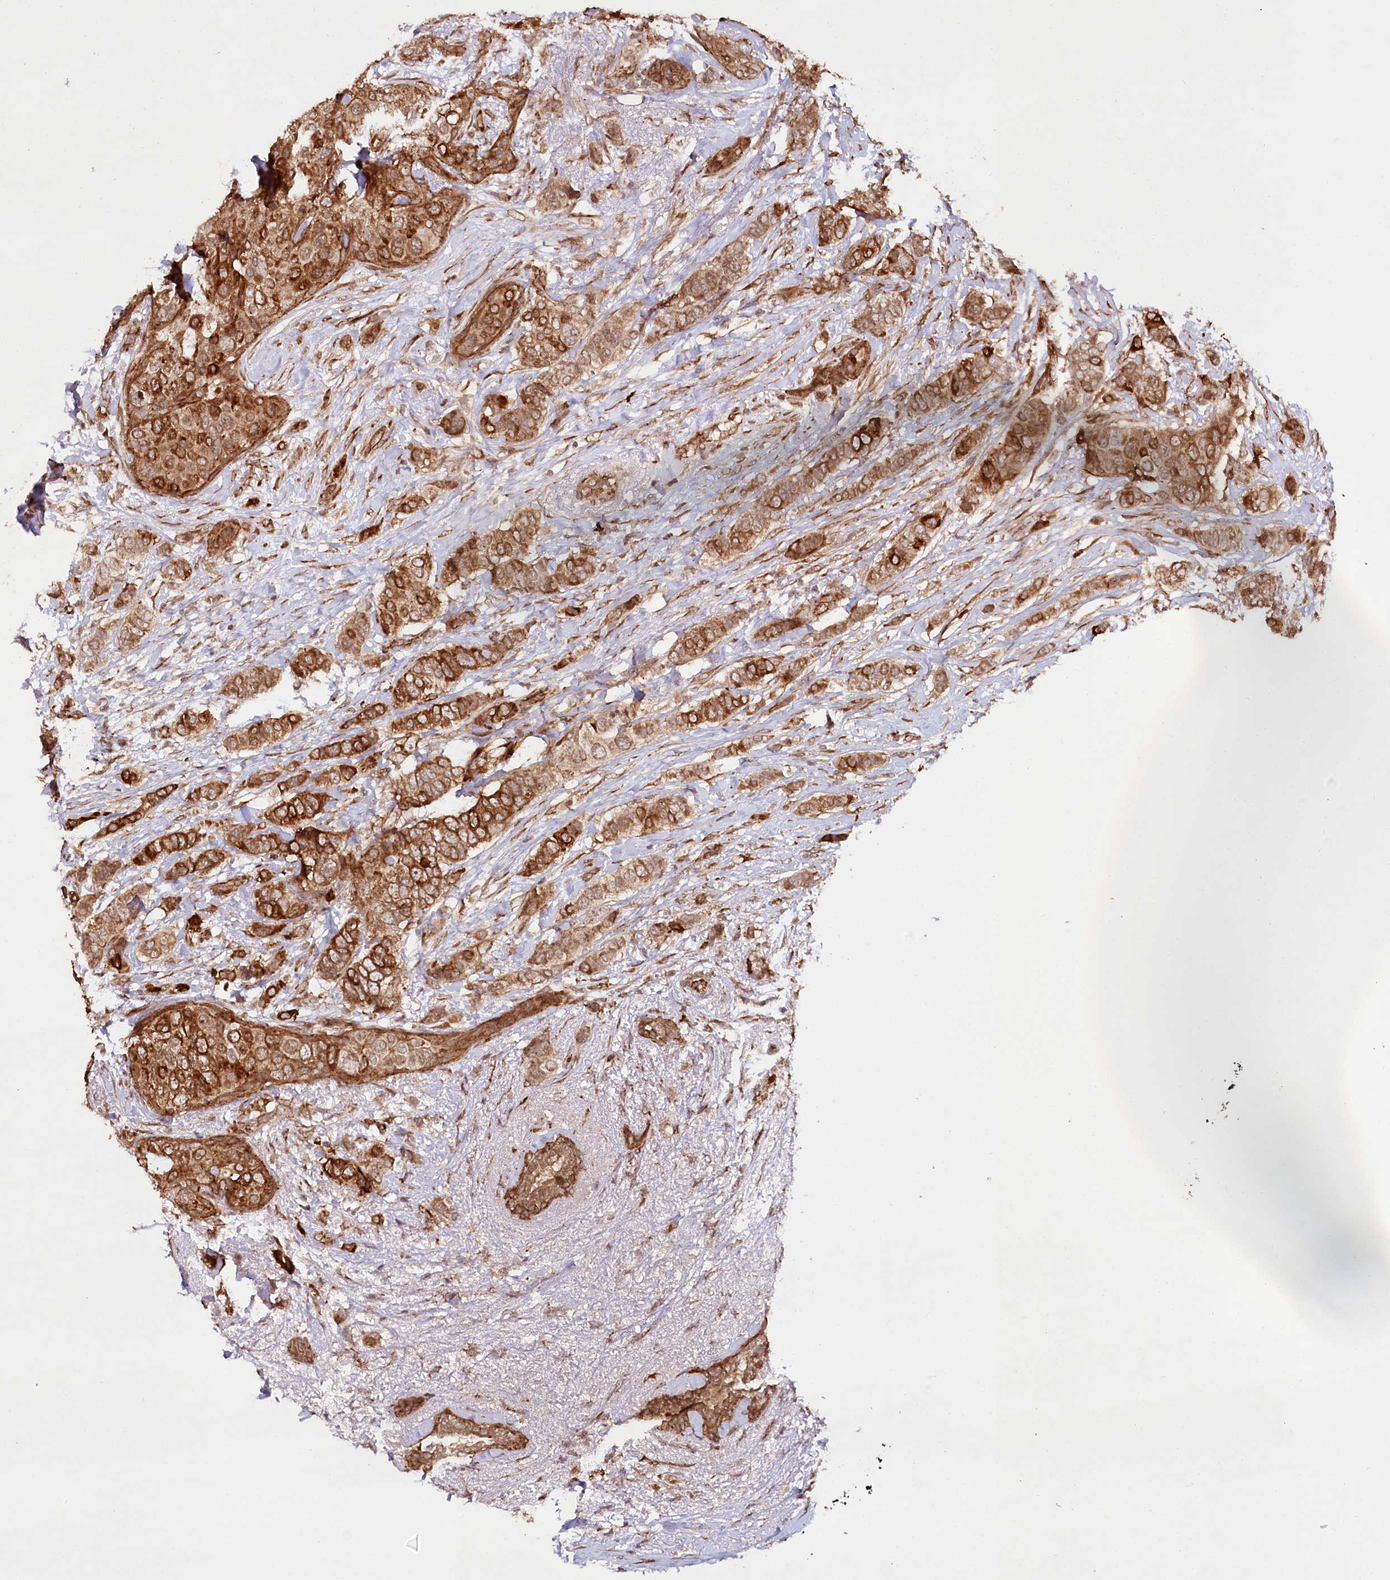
{"staining": {"intensity": "strong", "quantity": ">75%", "location": "cytoplasmic/membranous"}, "tissue": "breast cancer", "cell_type": "Tumor cells", "image_type": "cancer", "snomed": [{"axis": "morphology", "description": "Lobular carcinoma"}, {"axis": "topography", "description": "Breast"}], "caption": "About >75% of tumor cells in human breast cancer (lobular carcinoma) show strong cytoplasmic/membranous protein positivity as visualized by brown immunohistochemical staining.", "gene": "ALKBH8", "patient": {"sex": "female", "age": 51}}